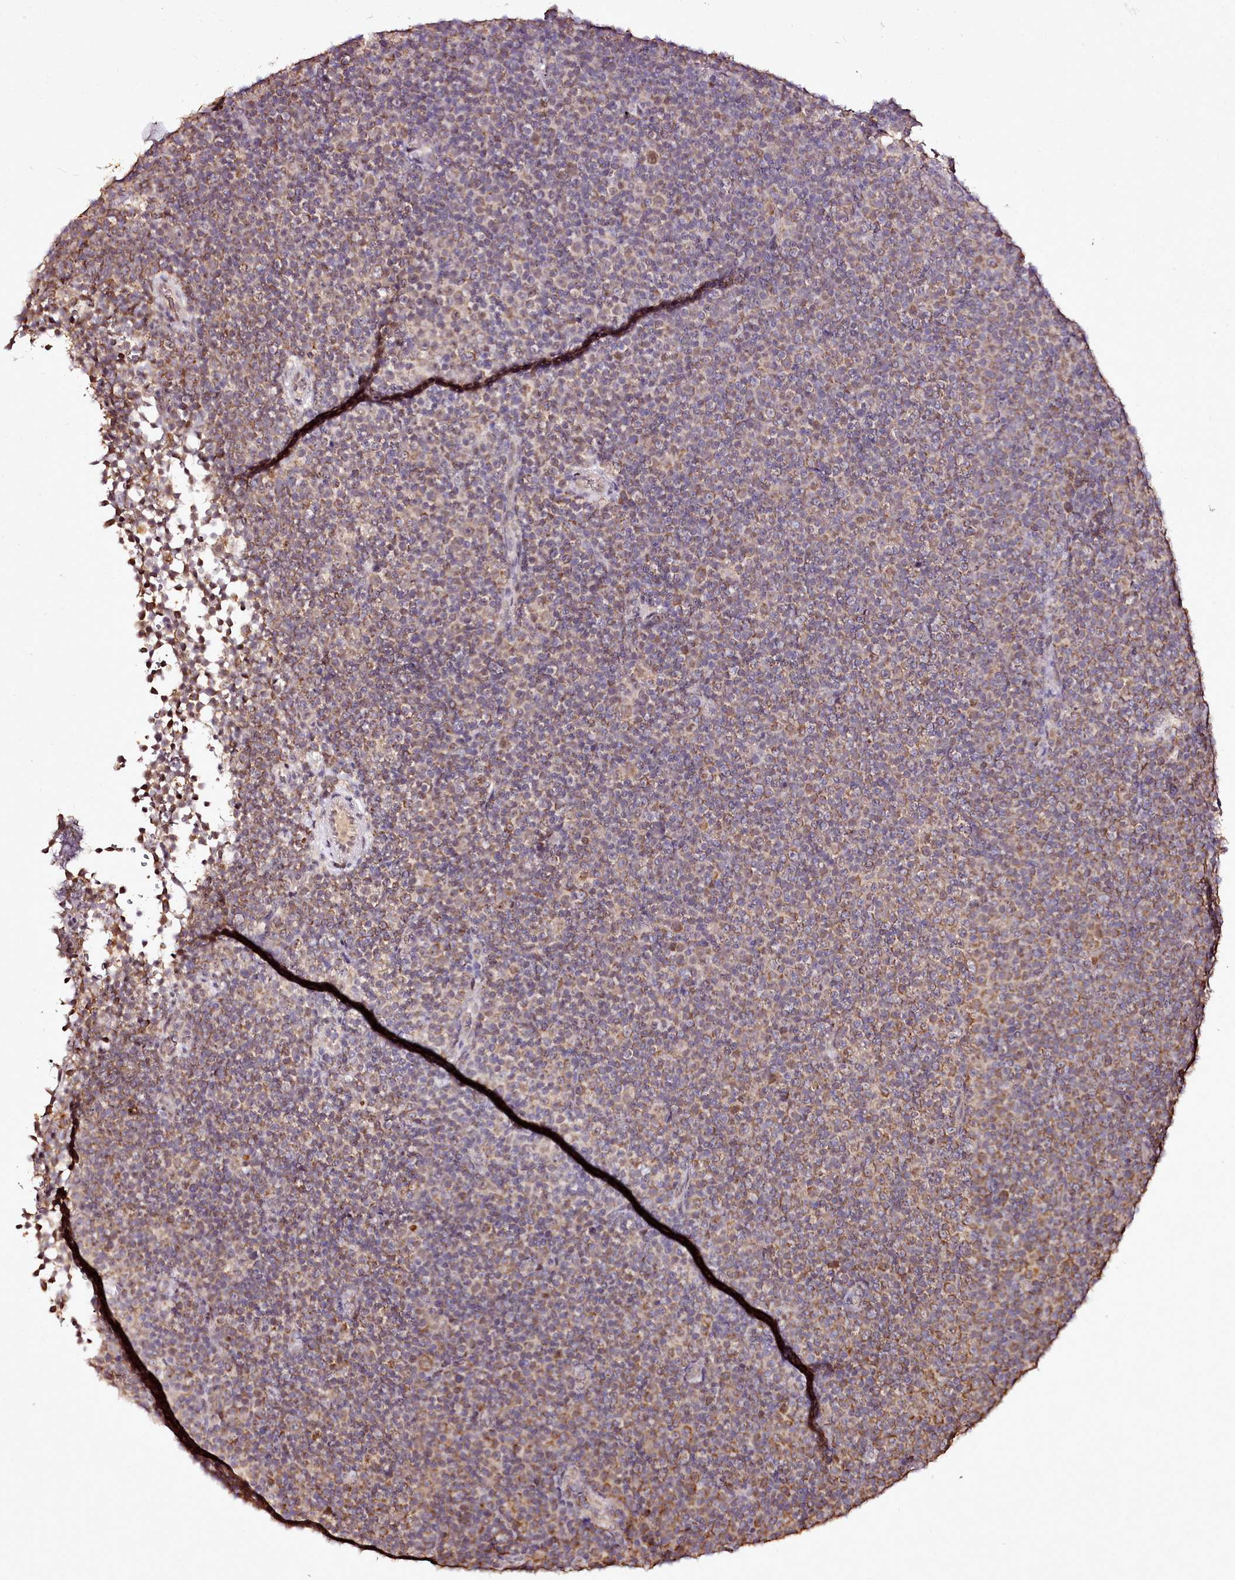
{"staining": {"intensity": "weak", "quantity": ">75%", "location": "cytoplasmic/membranous"}, "tissue": "lymphoma", "cell_type": "Tumor cells", "image_type": "cancer", "snomed": [{"axis": "morphology", "description": "Malignant lymphoma, non-Hodgkin's type, Low grade"}, {"axis": "topography", "description": "Lymph node"}], "caption": "This is a micrograph of immunohistochemistry staining of lymphoma, which shows weak positivity in the cytoplasmic/membranous of tumor cells.", "gene": "EDIL3", "patient": {"sex": "female", "age": 67}}